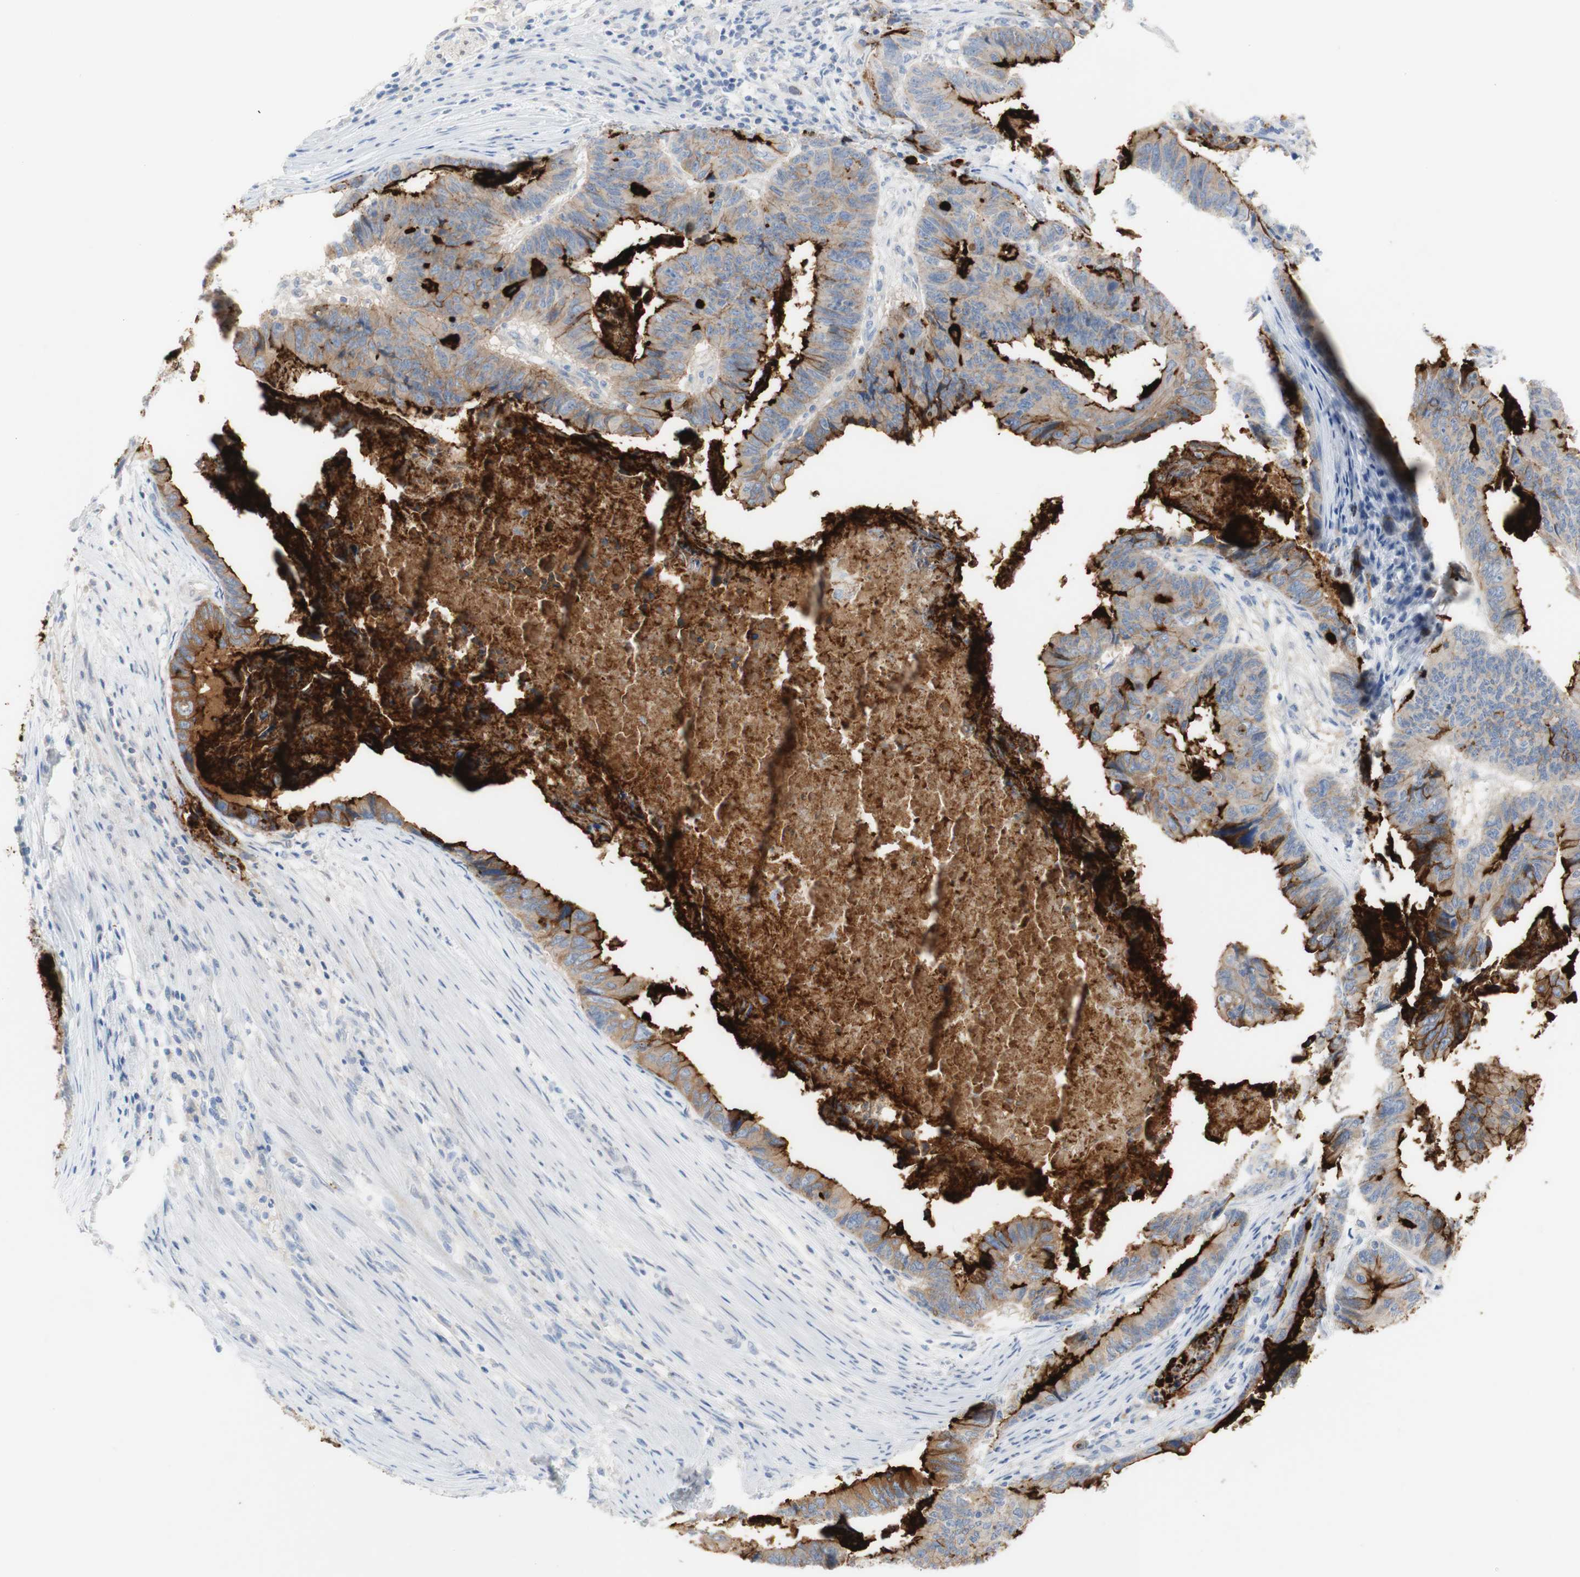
{"staining": {"intensity": "moderate", "quantity": ">75%", "location": "cytoplasmic/membranous"}, "tissue": "stomach cancer", "cell_type": "Tumor cells", "image_type": "cancer", "snomed": [{"axis": "morphology", "description": "Adenocarcinoma, NOS"}, {"axis": "topography", "description": "Stomach, lower"}], "caption": "Immunohistochemical staining of human stomach adenocarcinoma exhibits moderate cytoplasmic/membranous protein expression in approximately >75% of tumor cells.", "gene": "DSC2", "patient": {"sex": "male", "age": 77}}